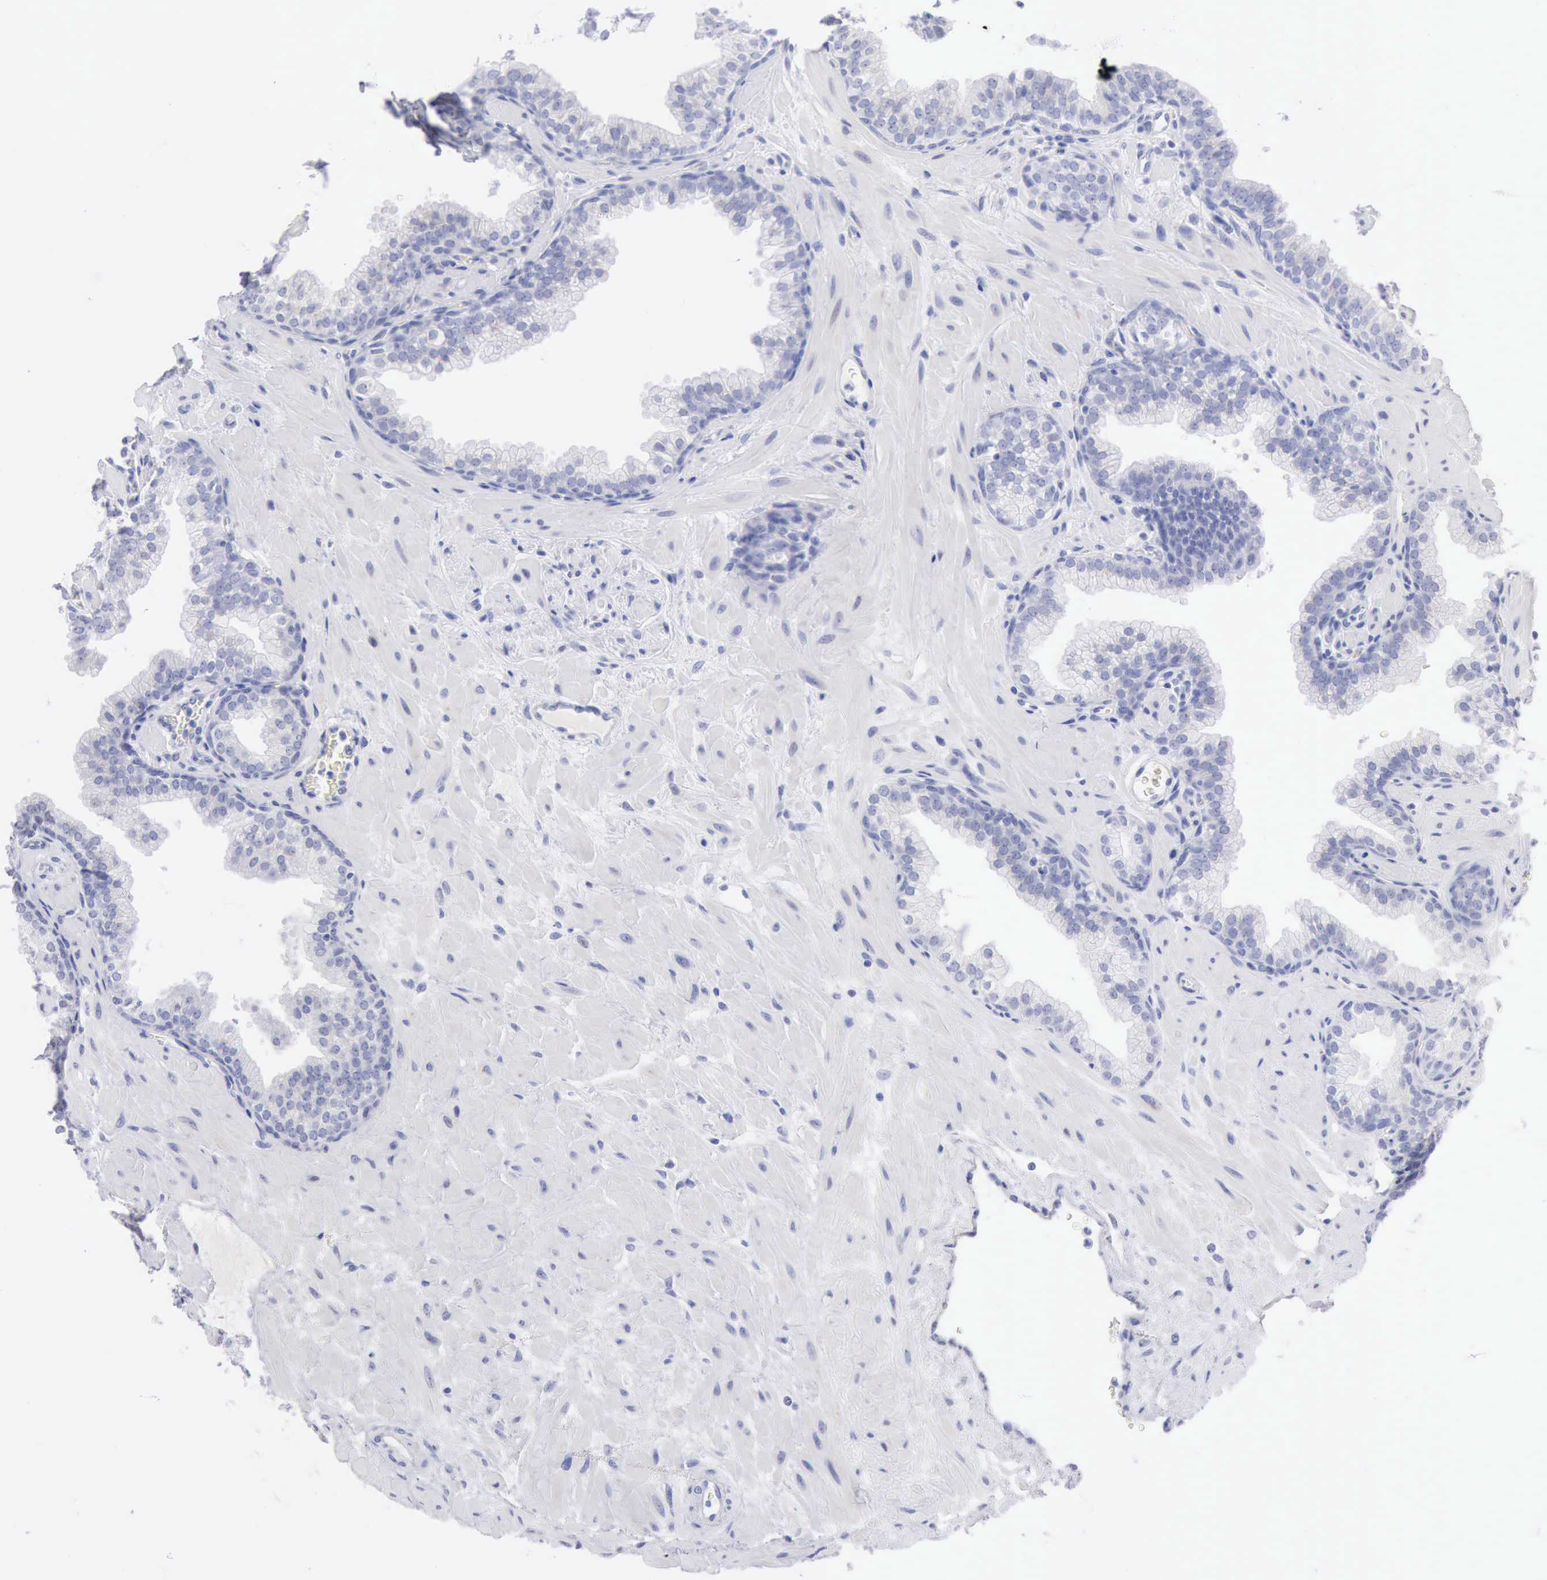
{"staining": {"intensity": "negative", "quantity": "none", "location": "none"}, "tissue": "prostate", "cell_type": "Glandular cells", "image_type": "normal", "snomed": [{"axis": "morphology", "description": "Normal tissue, NOS"}, {"axis": "topography", "description": "Prostate"}], "caption": "IHC micrograph of unremarkable prostate stained for a protein (brown), which exhibits no staining in glandular cells.", "gene": "ANGEL1", "patient": {"sex": "male", "age": 60}}